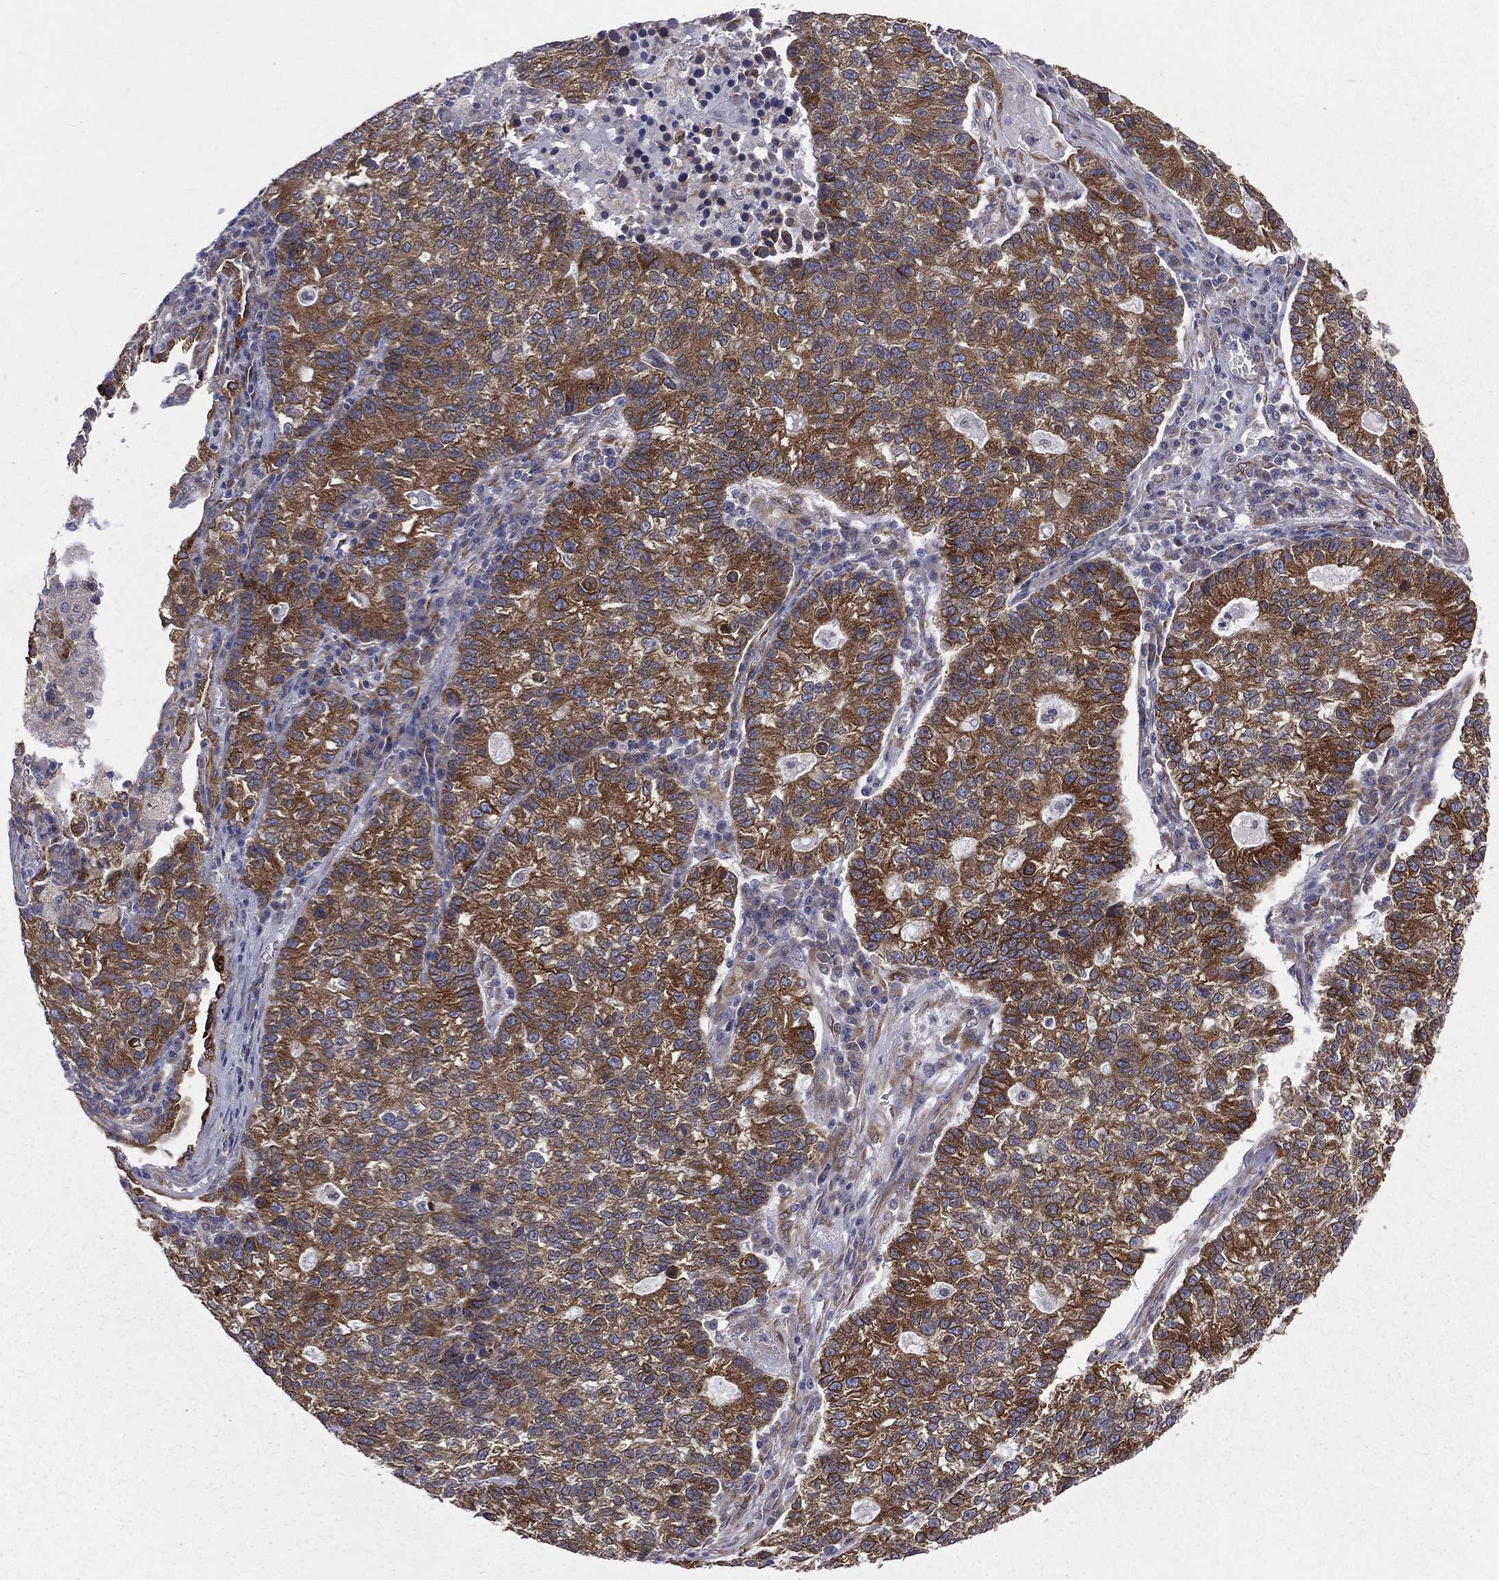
{"staining": {"intensity": "strong", "quantity": "<25%", "location": "cytoplasmic/membranous"}, "tissue": "lung cancer", "cell_type": "Tumor cells", "image_type": "cancer", "snomed": [{"axis": "morphology", "description": "Adenocarcinoma, NOS"}, {"axis": "topography", "description": "Lung"}], "caption": "There is medium levels of strong cytoplasmic/membranous positivity in tumor cells of lung cancer, as demonstrated by immunohistochemical staining (brown color).", "gene": "PGRMC1", "patient": {"sex": "male", "age": 57}}